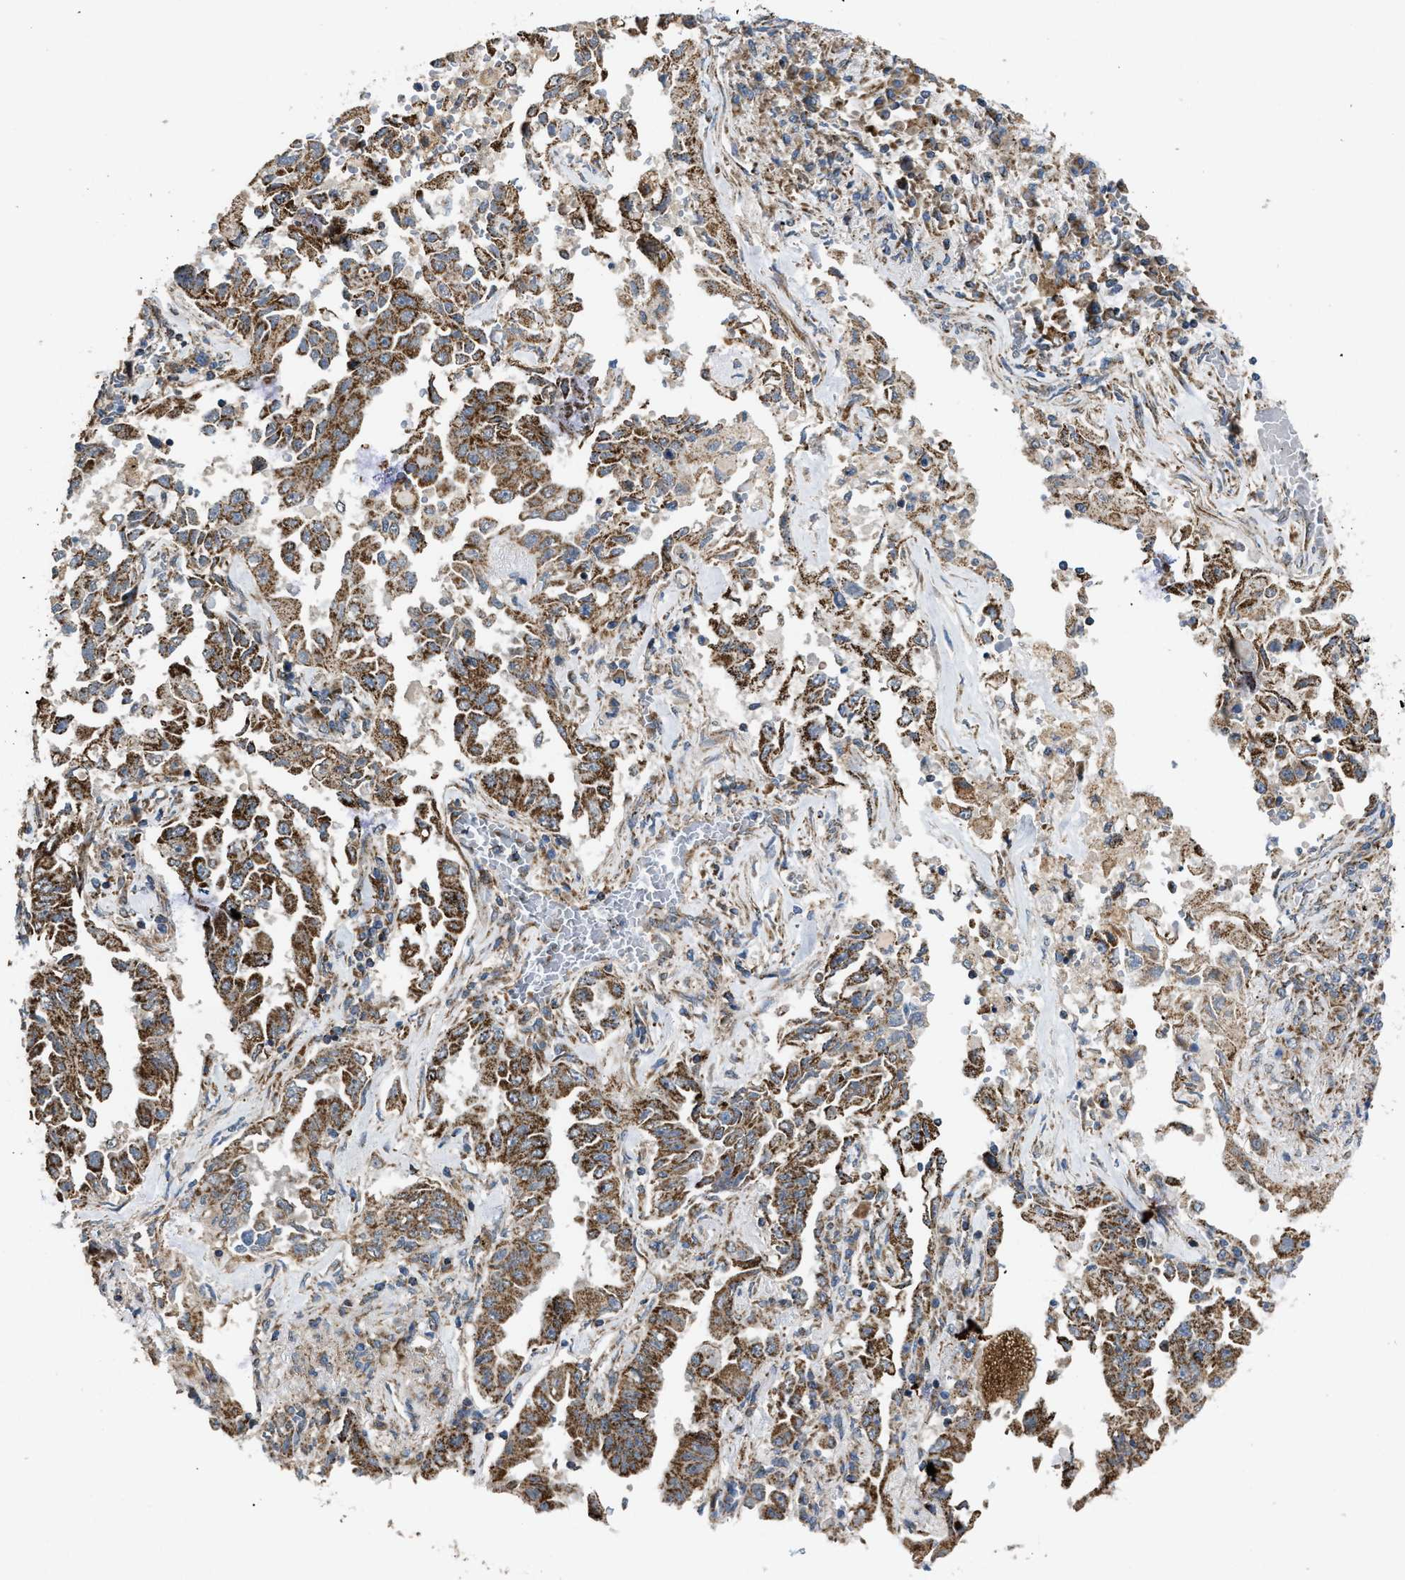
{"staining": {"intensity": "moderate", "quantity": ">75%", "location": "cytoplasmic/membranous"}, "tissue": "lung cancer", "cell_type": "Tumor cells", "image_type": "cancer", "snomed": [{"axis": "morphology", "description": "Adenocarcinoma, NOS"}, {"axis": "topography", "description": "Lung"}], "caption": "Immunohistochemistry (IHC) of lung cancer (adenocarcinoma) demonstrates medium levels of moderate cytoplasmic/membranous positivity in about >75% of tumor cells. Using DAB (brown) and hematoxylin (blue) stains, captured at high magnification using brightfield microscopy.", "gene": "TACO1", "patient": {"sex": "female", "age": 51}}